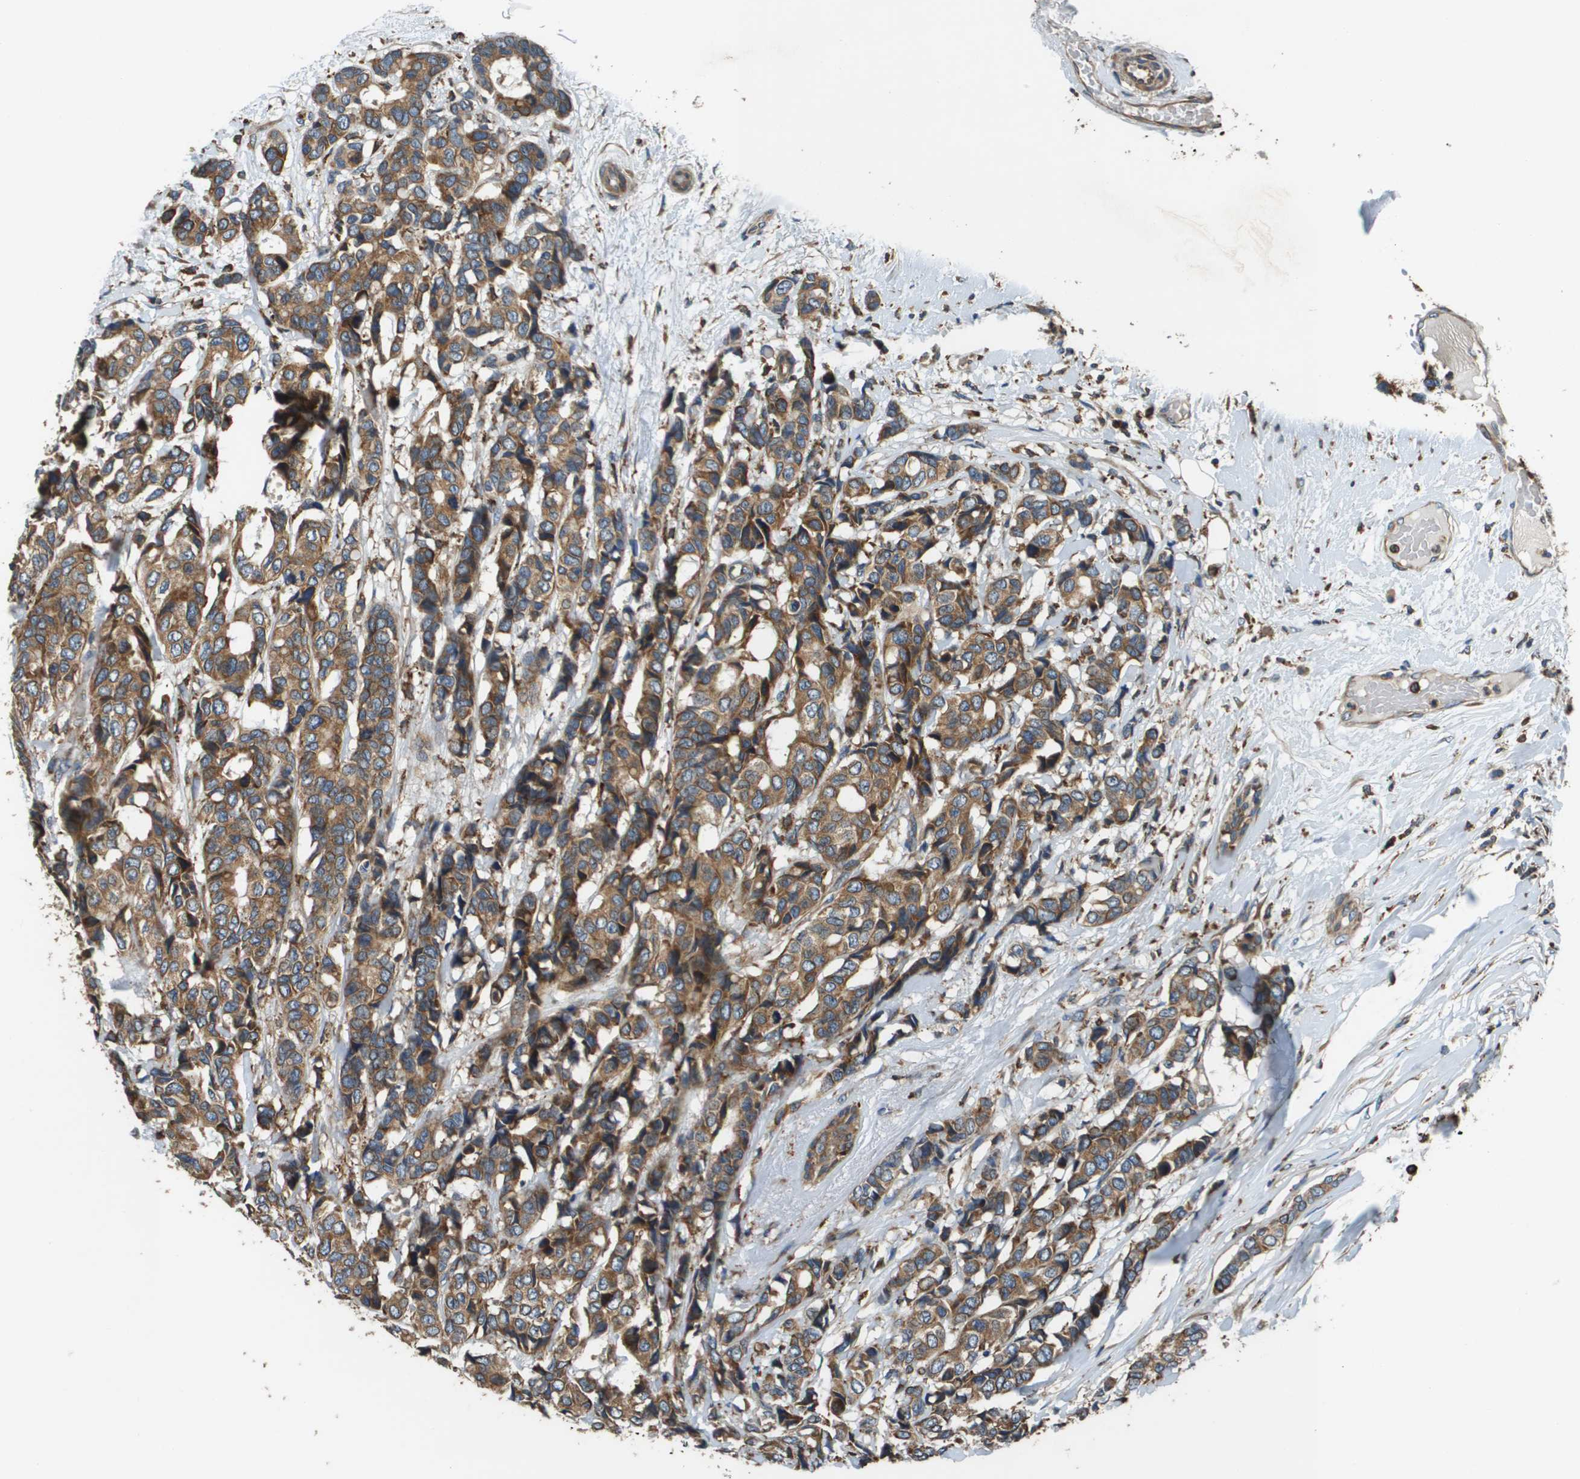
{"staining": {"intensity": "moderate", "quantity": ">75%", "location": "cytoplasmic/membranous"}, "tissue": "breast cancer", "cell_type": "Tumor cells", "image_type": "cancer", "snomed": [{"axis": "morphology", "description": "Duct carcinoma"}, {"axis": "topography", "description": "Breast"}], "caption": "Tumor cells display moderate cytoplasmic/membranous positivity in approximately >75% of cells in breast intraductal carcinoma. (Stains: DAB (3,3'-diaminobenzidine) in brown, nuclei in blue, Microscopy: brightfield microscopy at high magnification).", "gene": "CNPY3", "patient": {"sex": "female", "age": 87}}